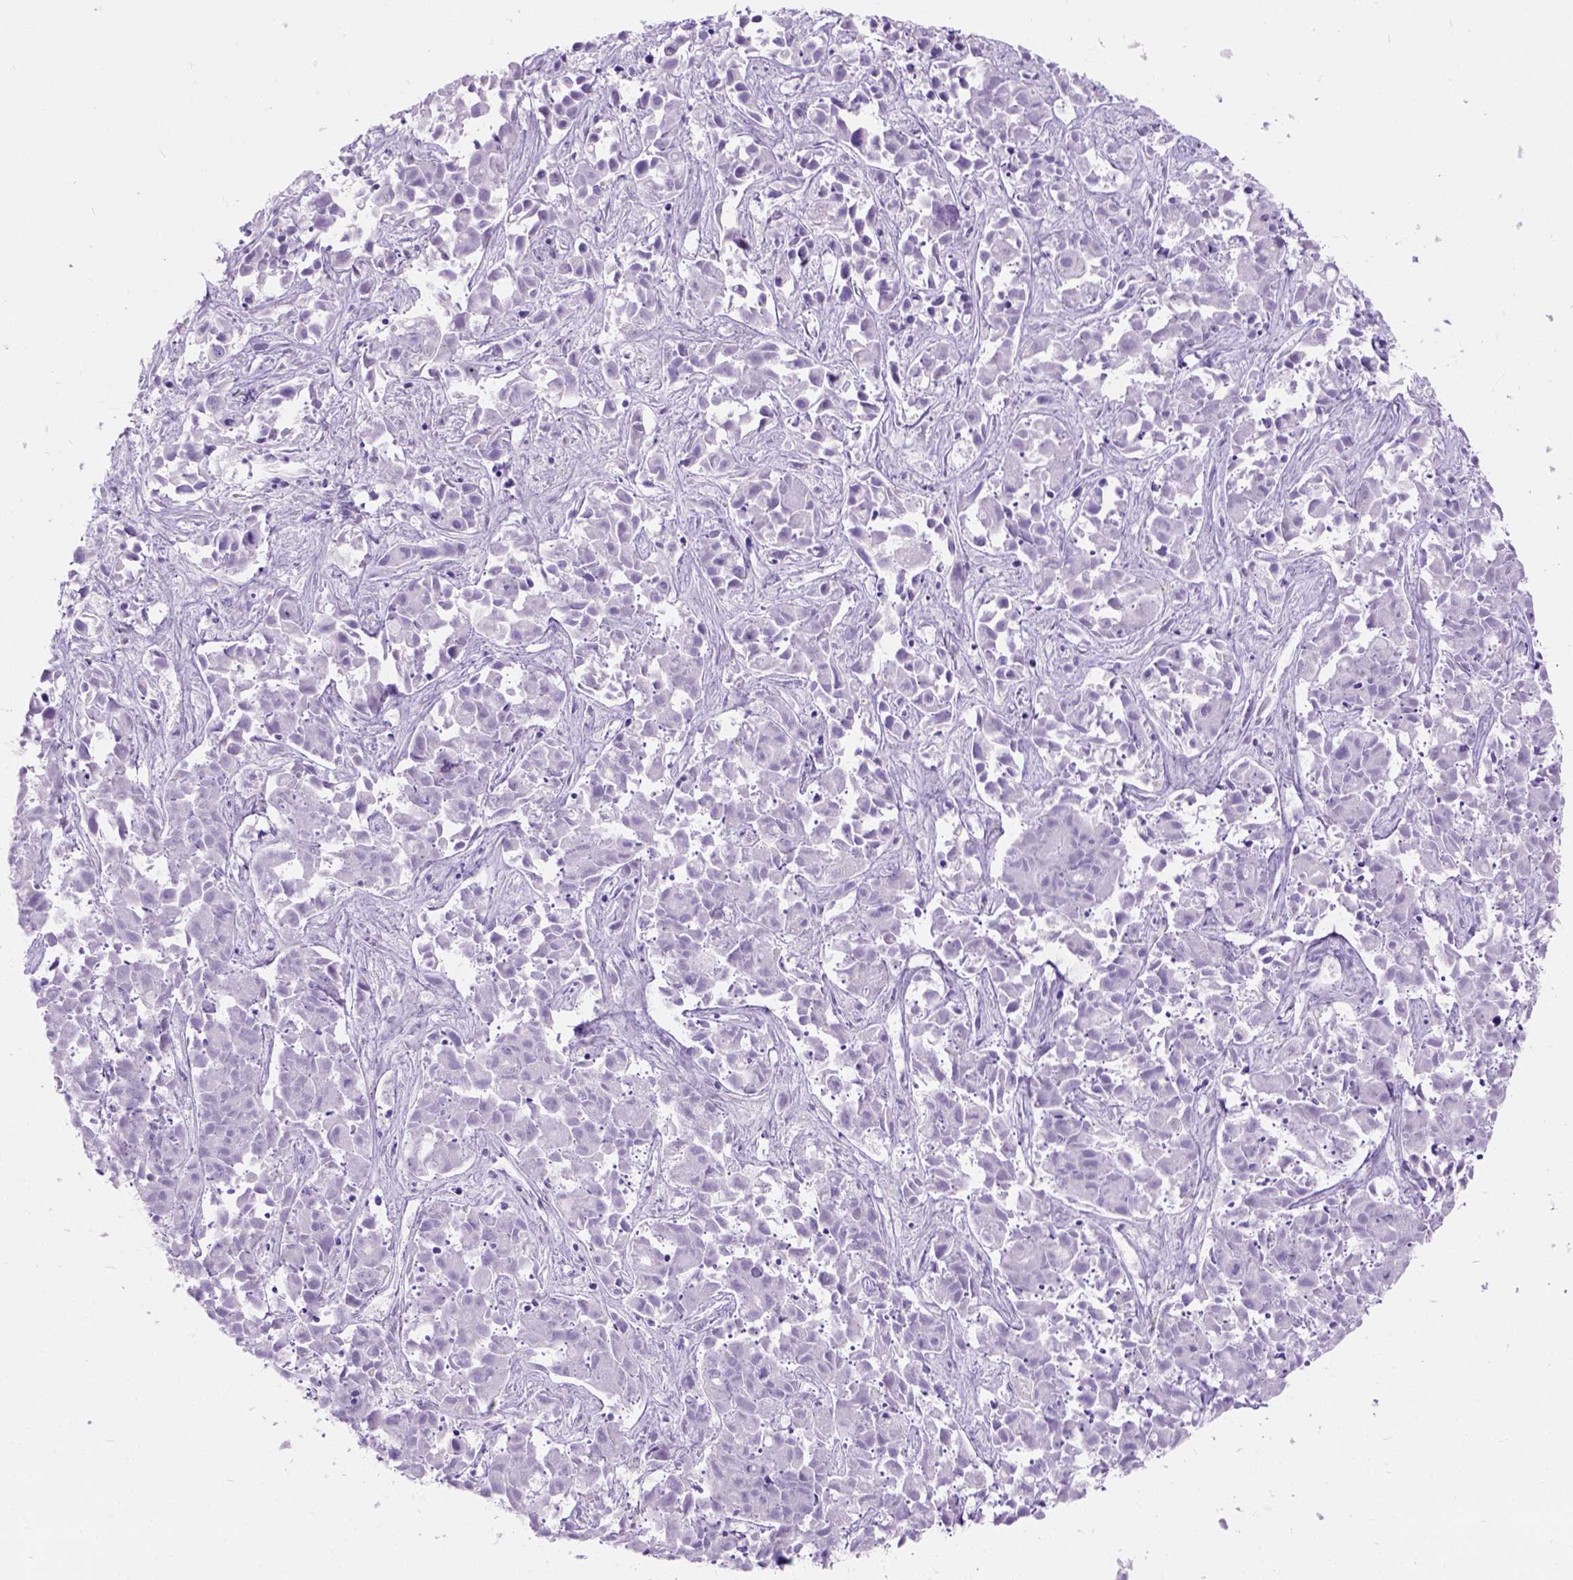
{"staining": {"intensity": "negative", "quantity": "none", "location": "none"}, "tissue": "liver cancer", "cell_type": "Tumor cells", "image_type": "cancer", "snomed": [{"axis": "morphology", "description": "Cholangiocarcinoma"}, {"axis": "topography", "description": "Liver"}], "caption": "The image reveals no significant positivity in tumor cells of liver cholangiocarcinoma.", "gene": "C7orf57", "patient": {"sex": "female", "age": 81}}